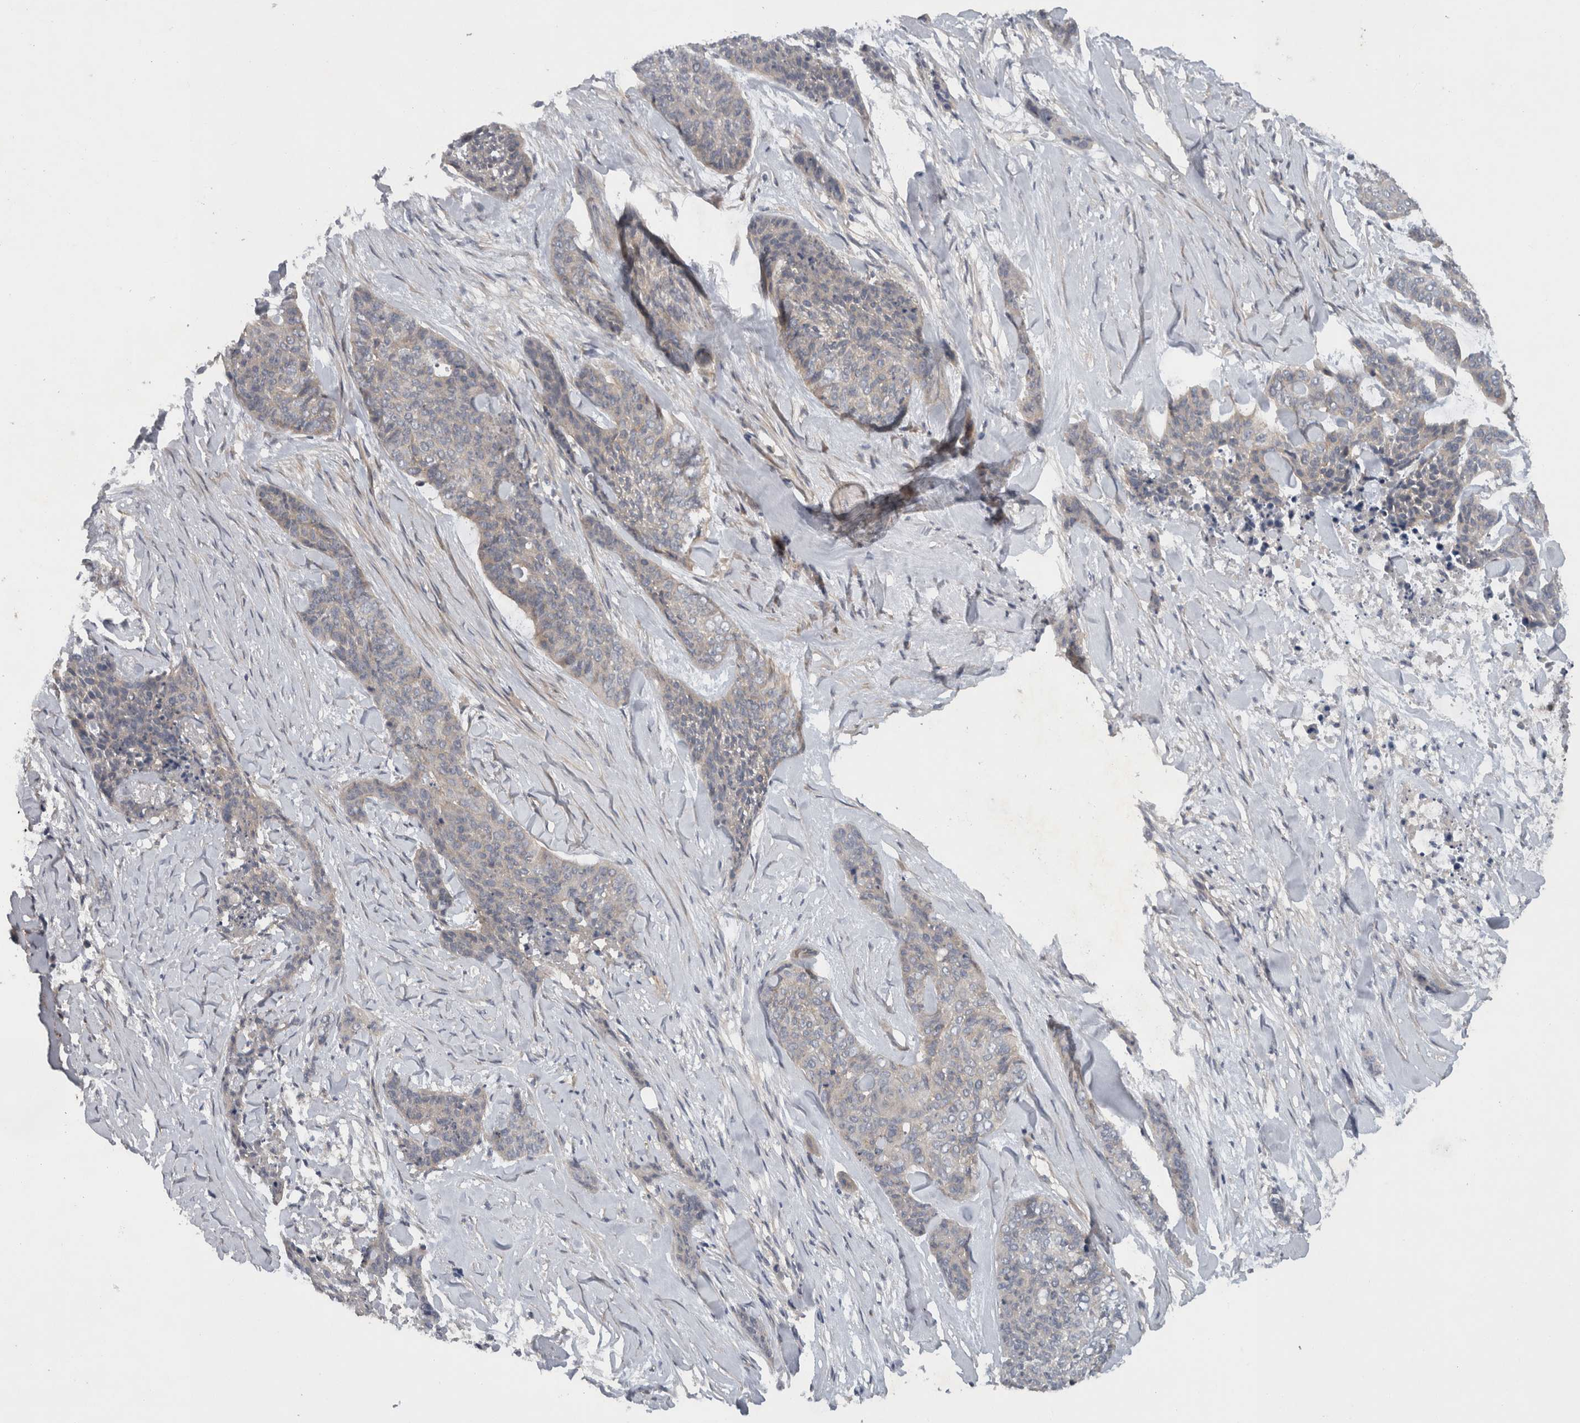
{"staining": {"intensity": "negative", "quantity": "none", "location": "none"}, "tissue": "skin cancer", "cell_type": "Tumor cells", "image_type": "cancer", "snomed": [{"axis": "morphology", "description": "Basal cell carcinoma"}, {"axis": "topography", "description": "Skin"}], "caption": "Tumor cells are negative for brown protein staining in basal cell carcinoma (skin).", "gene": "SCARA5", "patient": {"sex": "female", "age": 64}}